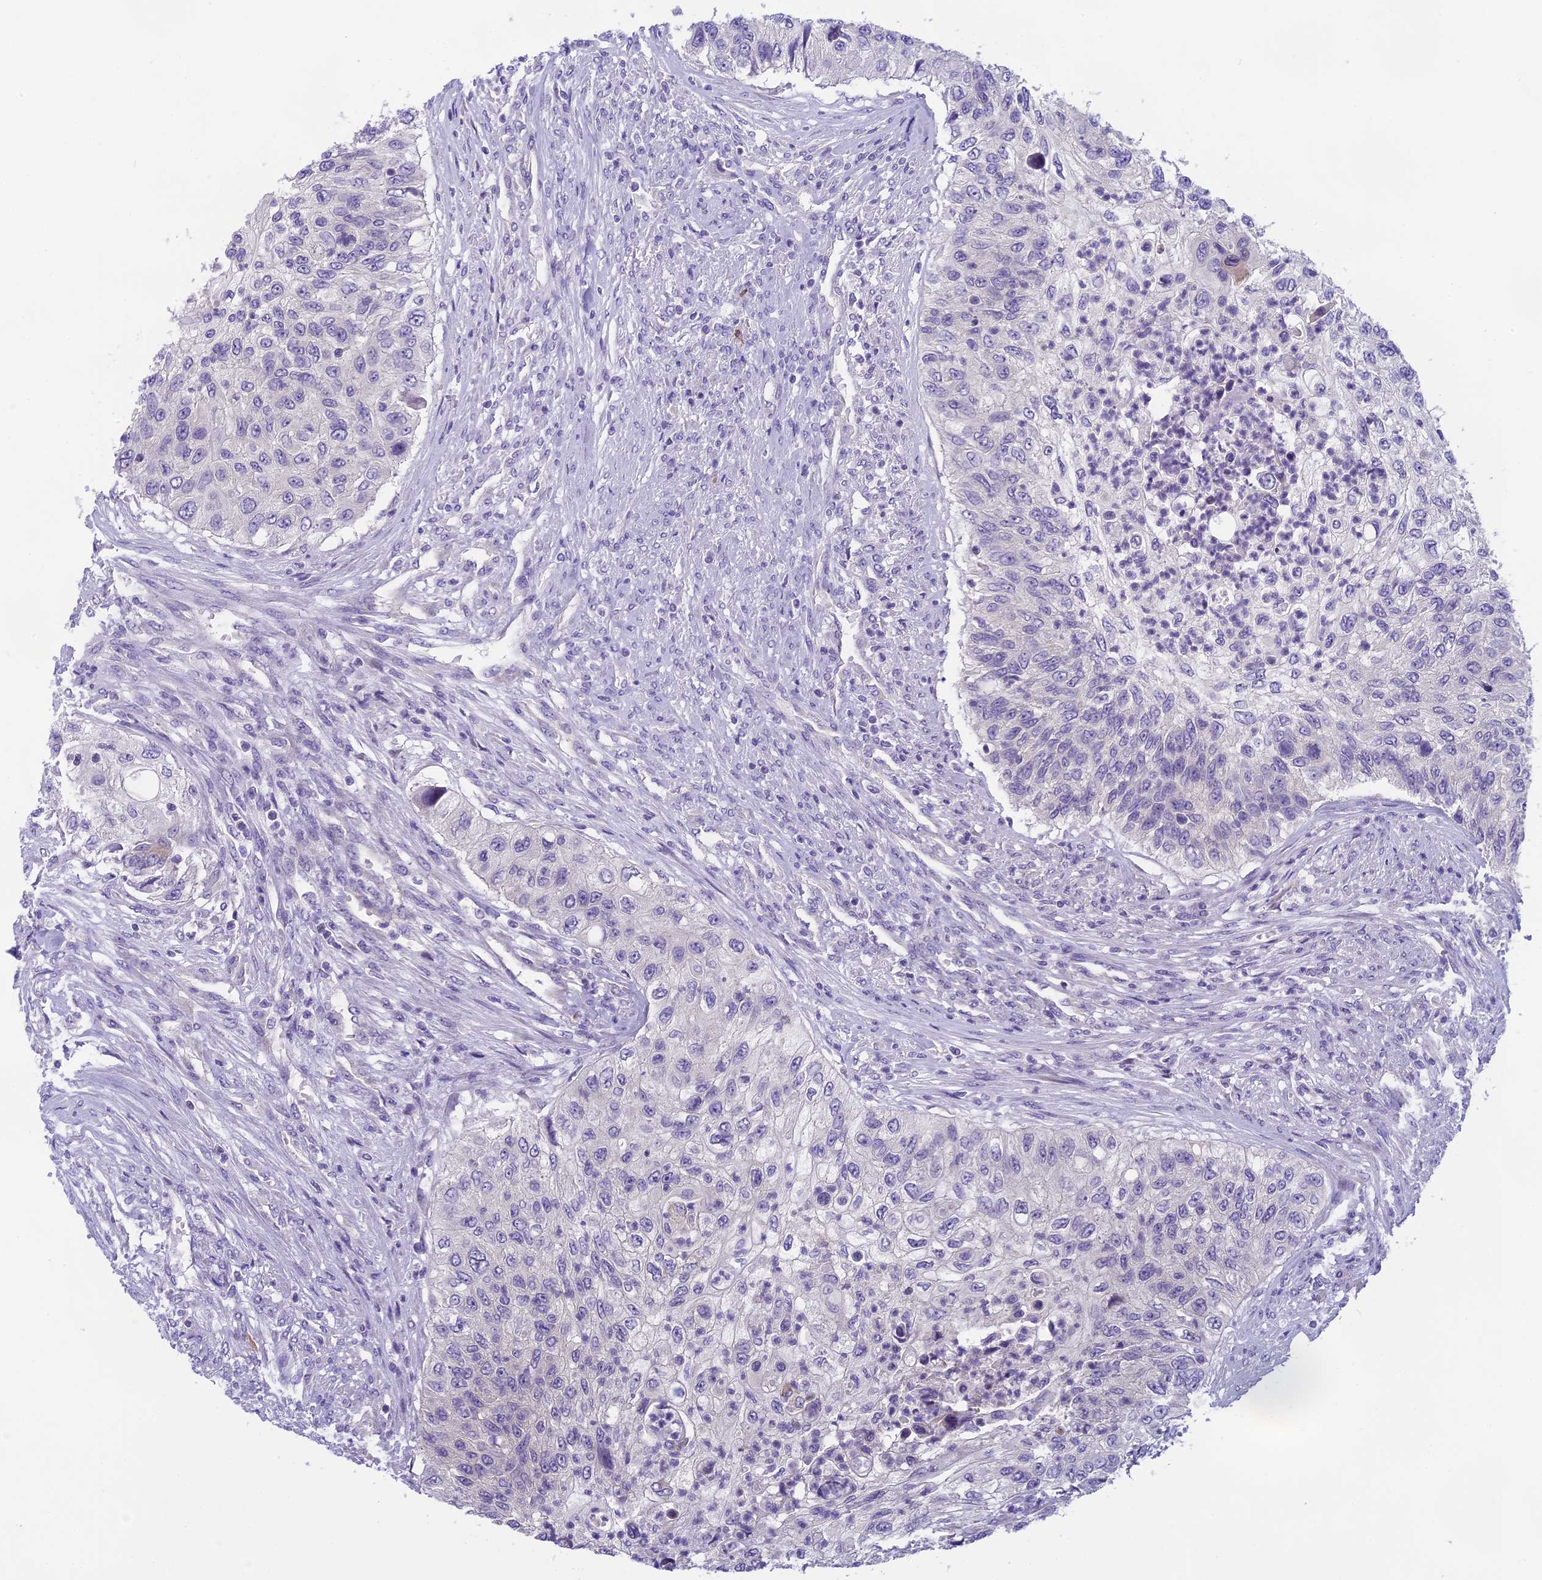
{"staining": {"intensity": "negative", "quantity": "none", "location": "none"}, "tissue": "urothelial cancer", "cell_type": "Tumor cells", "image_type": "cancer", "snomed": [{"axis": "morphology", "description": "Urothelial carcinoma, High grade"}, {"axis": "topography", "description": "Urinary bladder"}], "caption": "A photomicrograph of urothelial cancer stained for a protein demonstrates no brown staining in tumor cells. (Brightfield microscopy of DAB immunohistochemistry (IHC) at high magnification).", "gene": "ARHGEF37", "patient": {"sex": "female", "age": 60}}